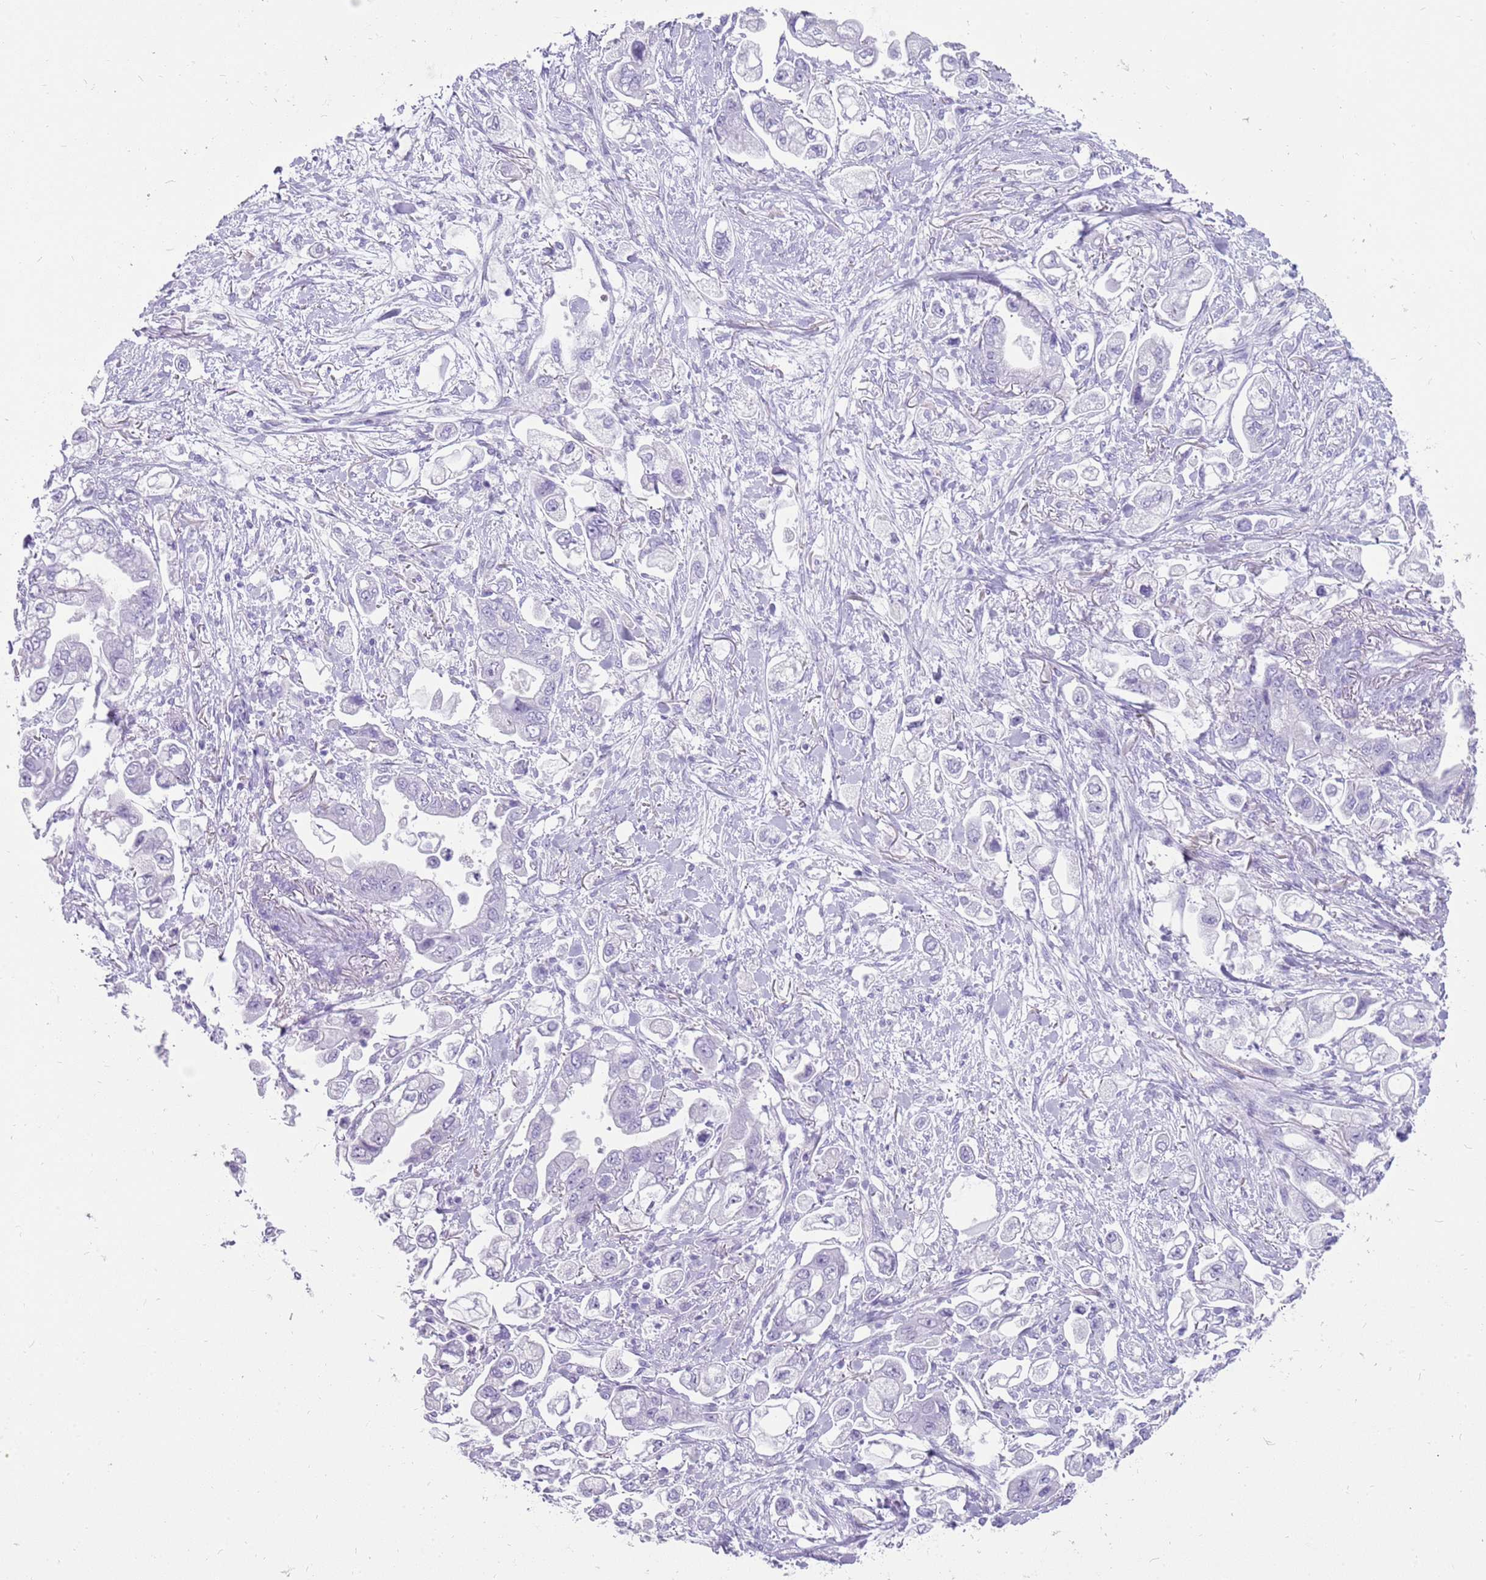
{"staining": {"intensity": "negative", "quantity": "none", "location": "none"}, "tissue": "stomach cancer", "cell_type": "Tumor cells", "image_type": "cancer", "snomed": [{"axis": "morphology", "description": "Adenocarcinoma, NOS"}, {"axis": "topography", "description": "Stomach"}], "caption": "IHC of stomach cancer (adenocarcinoma) exhibits no positivity in tumor cells.", "gene": "NBPF3", "patient": {"sex": "male", "age": 62}}